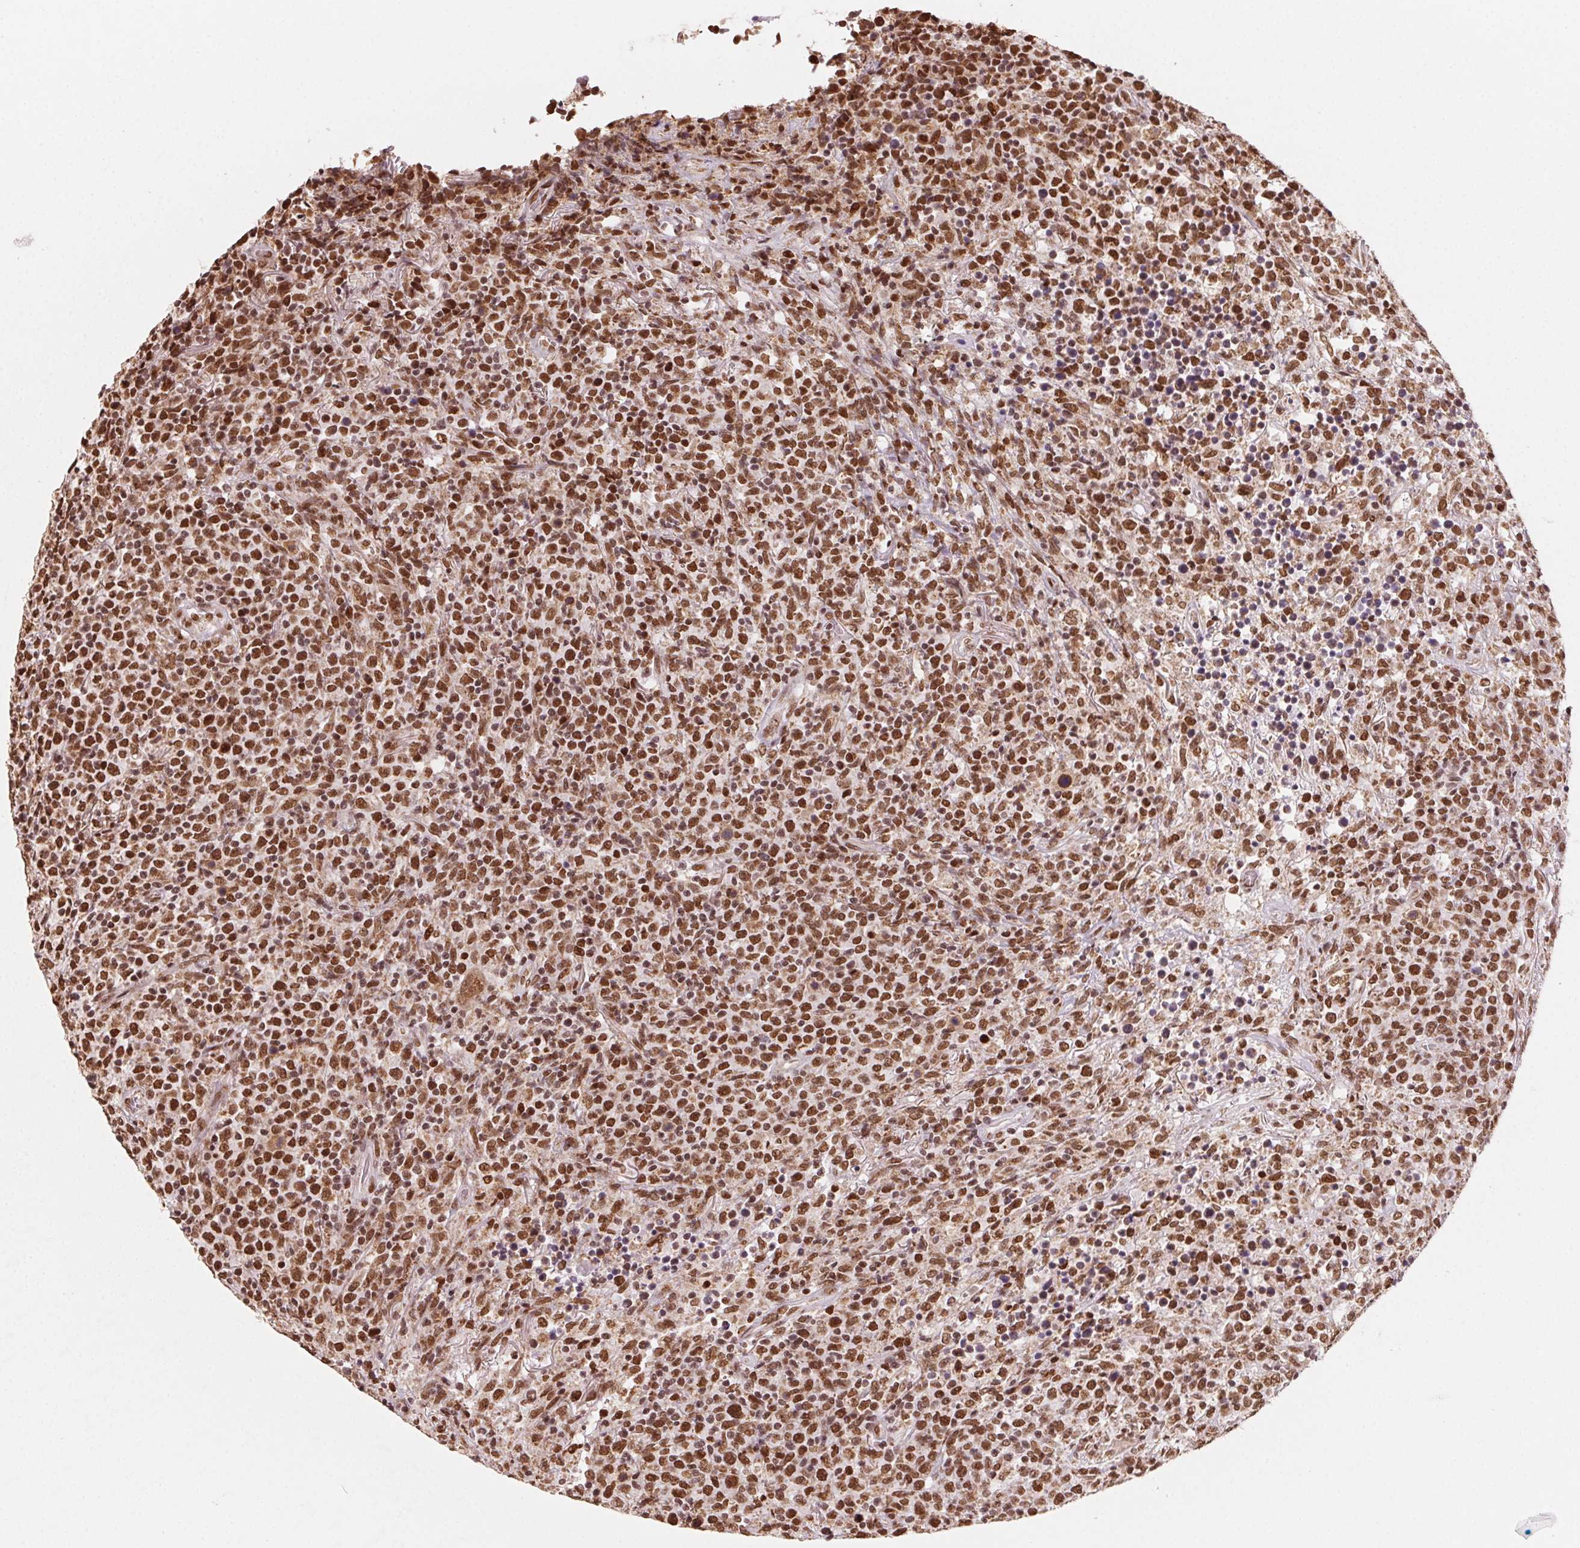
{"staining": {"intensity": "strong", "quantity": ">75%", "location": "nuclear"}, "tissue": "lymphoma", "cell_type": "Tumor cells", "image_type": "cancer", "snomed": [{"axis": "morphology", "description": "Malignant lymphoma, non-Hodgkin's type, High grade"}, {"axis": "topography", "description": "Lung"}], "caption": "Lymphoma tissue exhibits strong nuclear positivity in approximately >75% of tumor cells Immunohistochemistry (ihc) stains the protein of interest in brown and the nuclei are stained blue.", "gene": "TOPORS", "patient": {"sex": "male", "age": 79}}